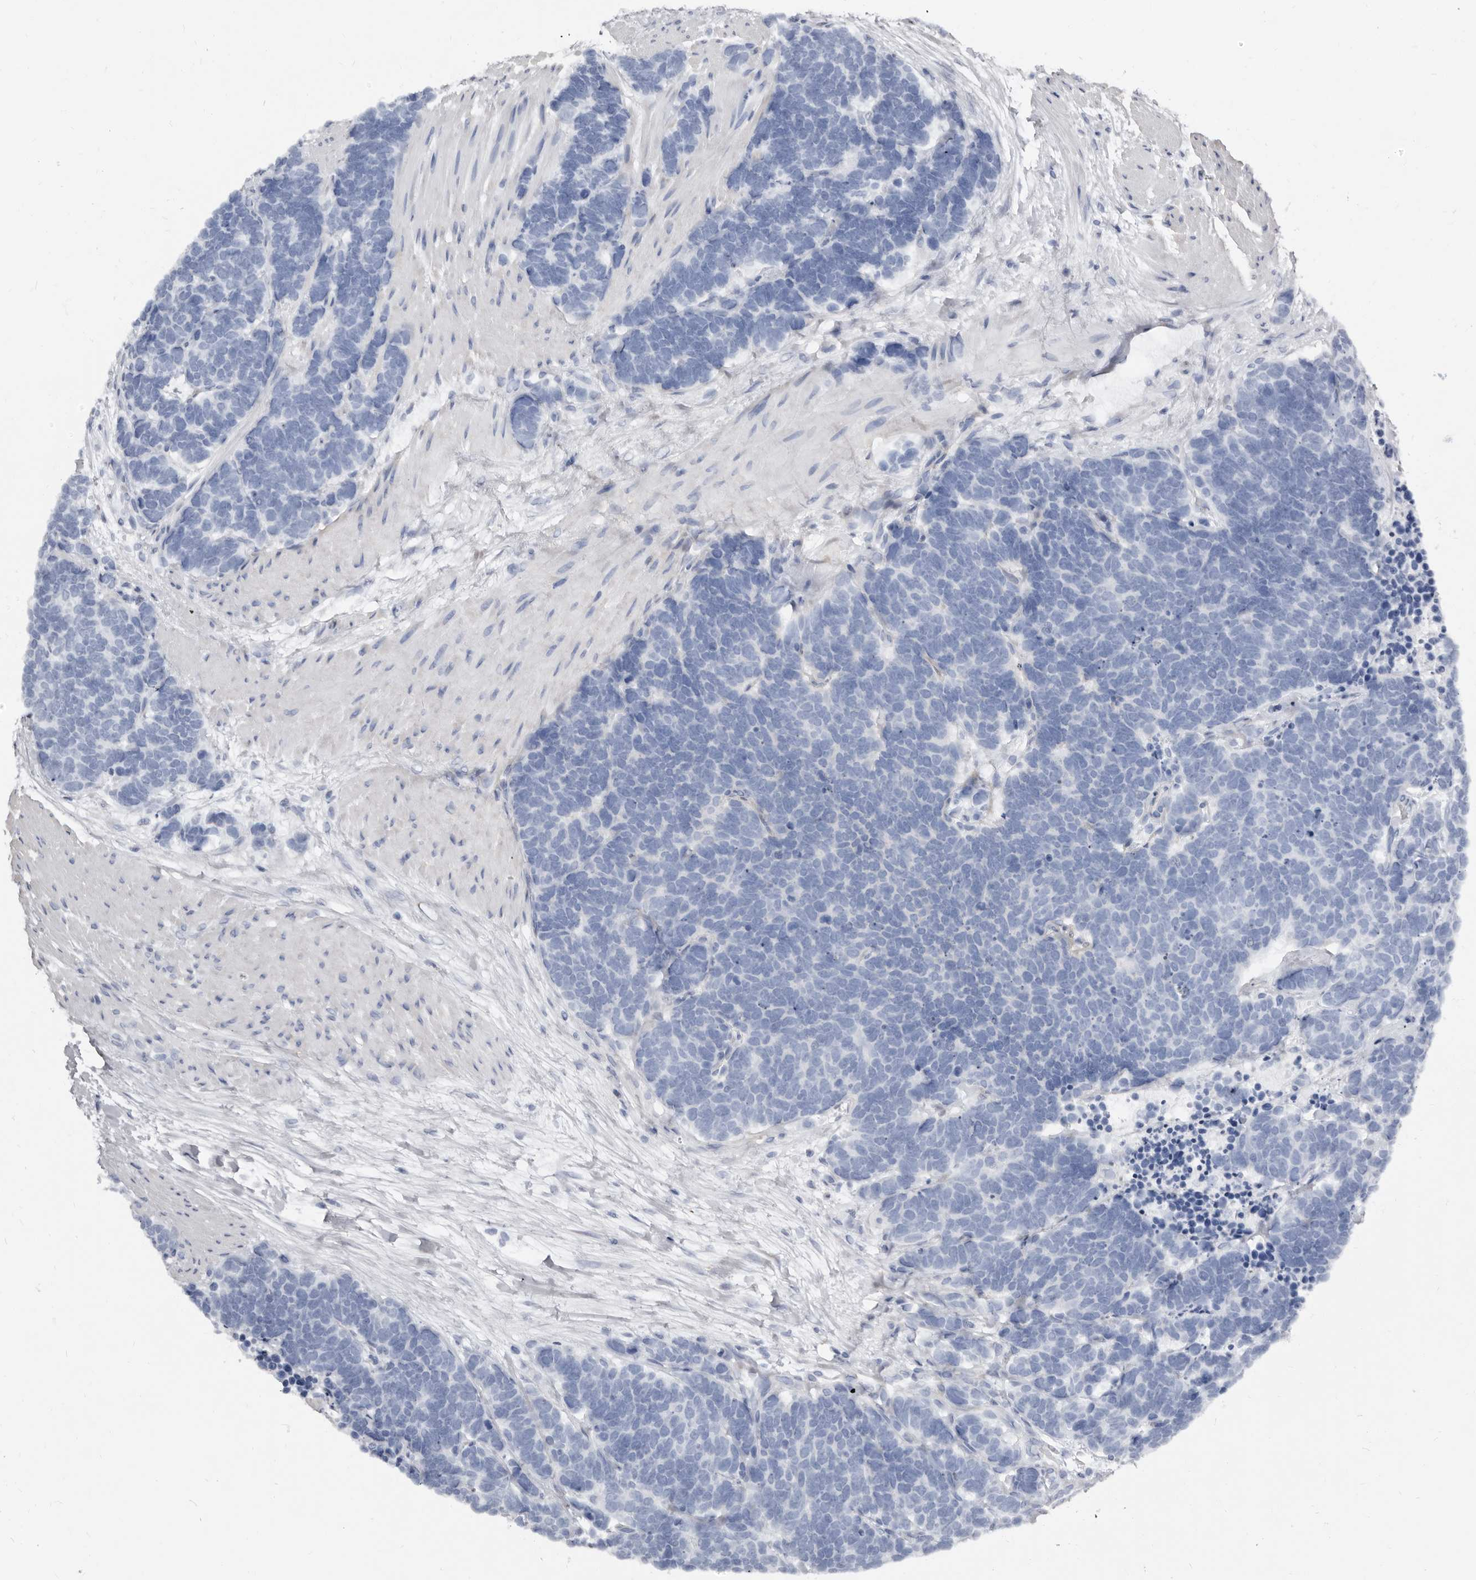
{"staining": {"intensity": "negative", "quantity": "none", "location": "none"}, "tissue": "carcinoid", "cell_type": "Tumor cells", "image_type": "cancer", "snomed": [{"axis": "morphology", "description": "Carcinoma, NOS"}, {"axis": "morphology", "description": "Carcinoid, malignant, NOS"}, {"axis": "topography", "description": "Urinary bladder"}], "caption": "Micrograph shows no protein staining in tumor cells of carcinoma tissue.", "gene": "SBDS", "patient": {"sex": "male", "age": 57}}